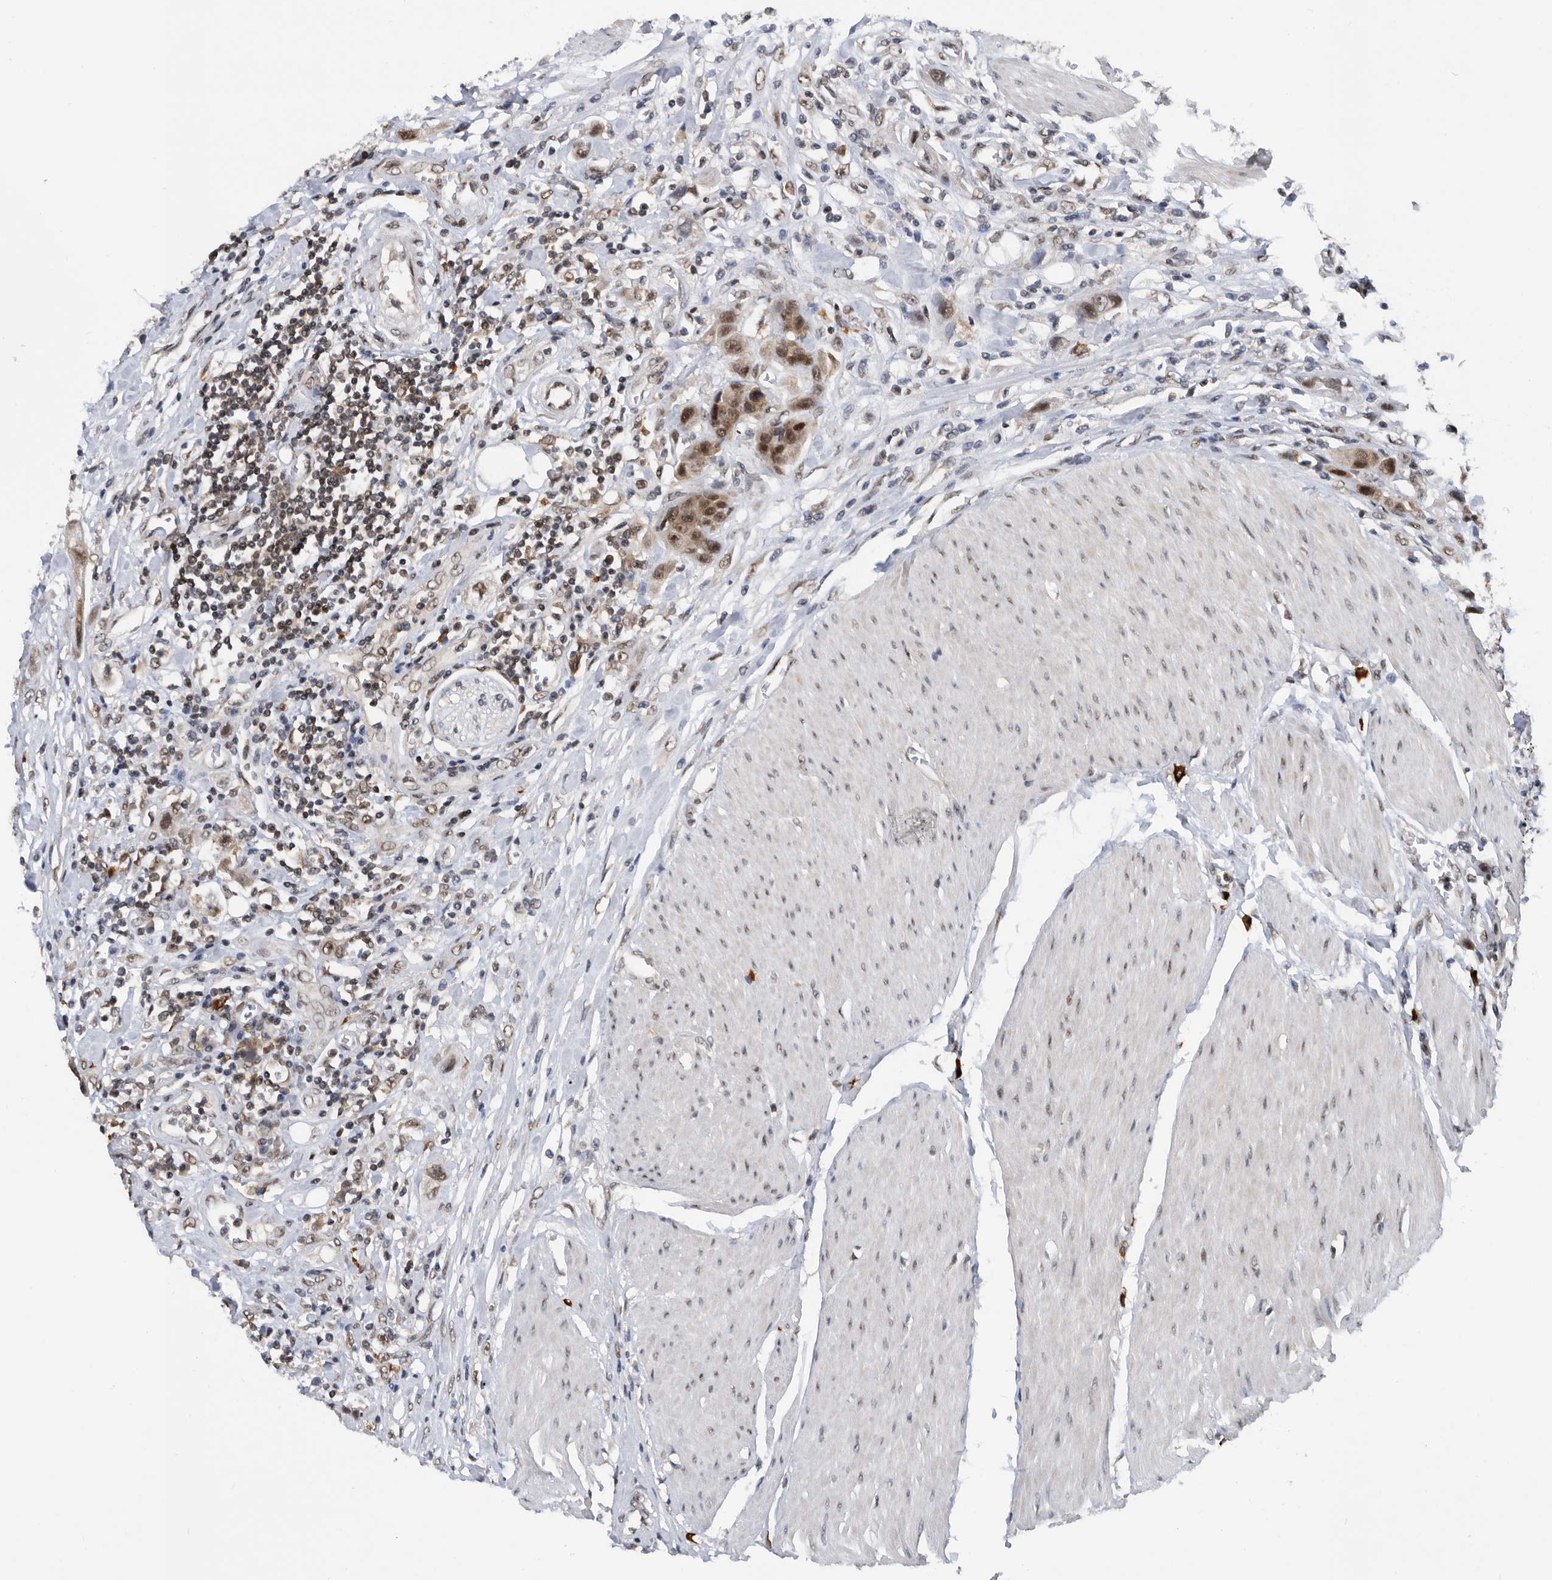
{"staining": {"intensity": "moderate", "quantity": ">75%", "location": "cytoplasmic/membranous,nuclear"}, "tissue": "urothelial cancer", "cell_type": "Tumor cells", "image_type": "cancer", "snomed": [{"axis": "morphology", "description": "Urothelial carcinoma, High grade"}, {"axis": "topography", "description": "Urinary bladder"}], "caption": "Protein expression analysis of human urothelial cancer reveals moderate cytoplasmic/membranous and nuclear staining in about >75% of tumor cells.", "gene": "ZNF260", "patient": {"sex": "male", "age": 50}}